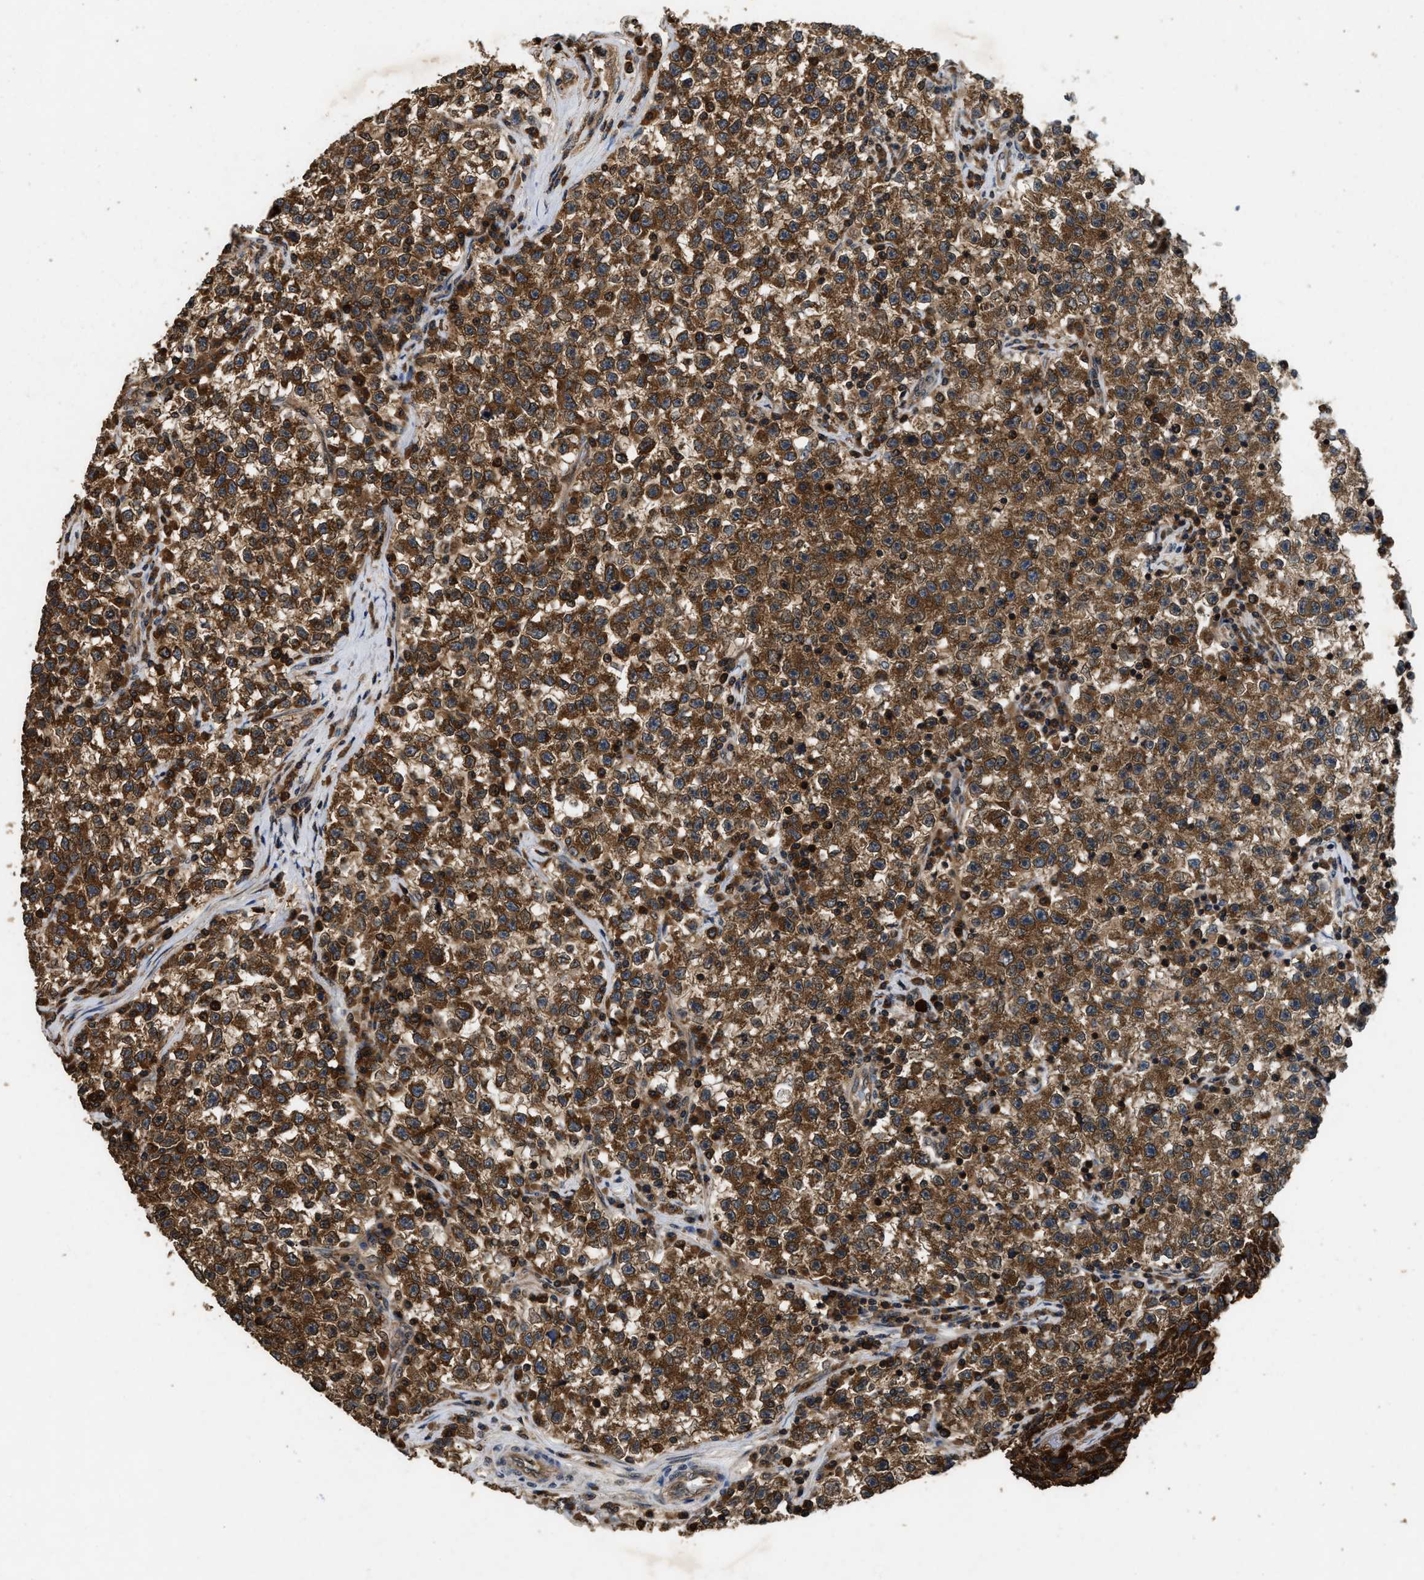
{"staining": {"intensity": "strong", "quantity": ">75%", "location": "cytoplasmic/membranous"}, "tissue": "testis cancer", "cell_type": "Tumor cells", "image_type": "cancer", "snomed": [{"axis": "morphology", "description": "Seminoma, NOS"}, {"axis": "topography", "description": "Testis"}], "caption": "Immunohistochemistry image of testis cancer (seminoma) stained for a protein (brown), which shows high levels of strong cytoplasmic/membranous expression in about >75% of tumor cells.", "gene": "DNAJC2", "patient": {"sex": "male", "age": 22}}